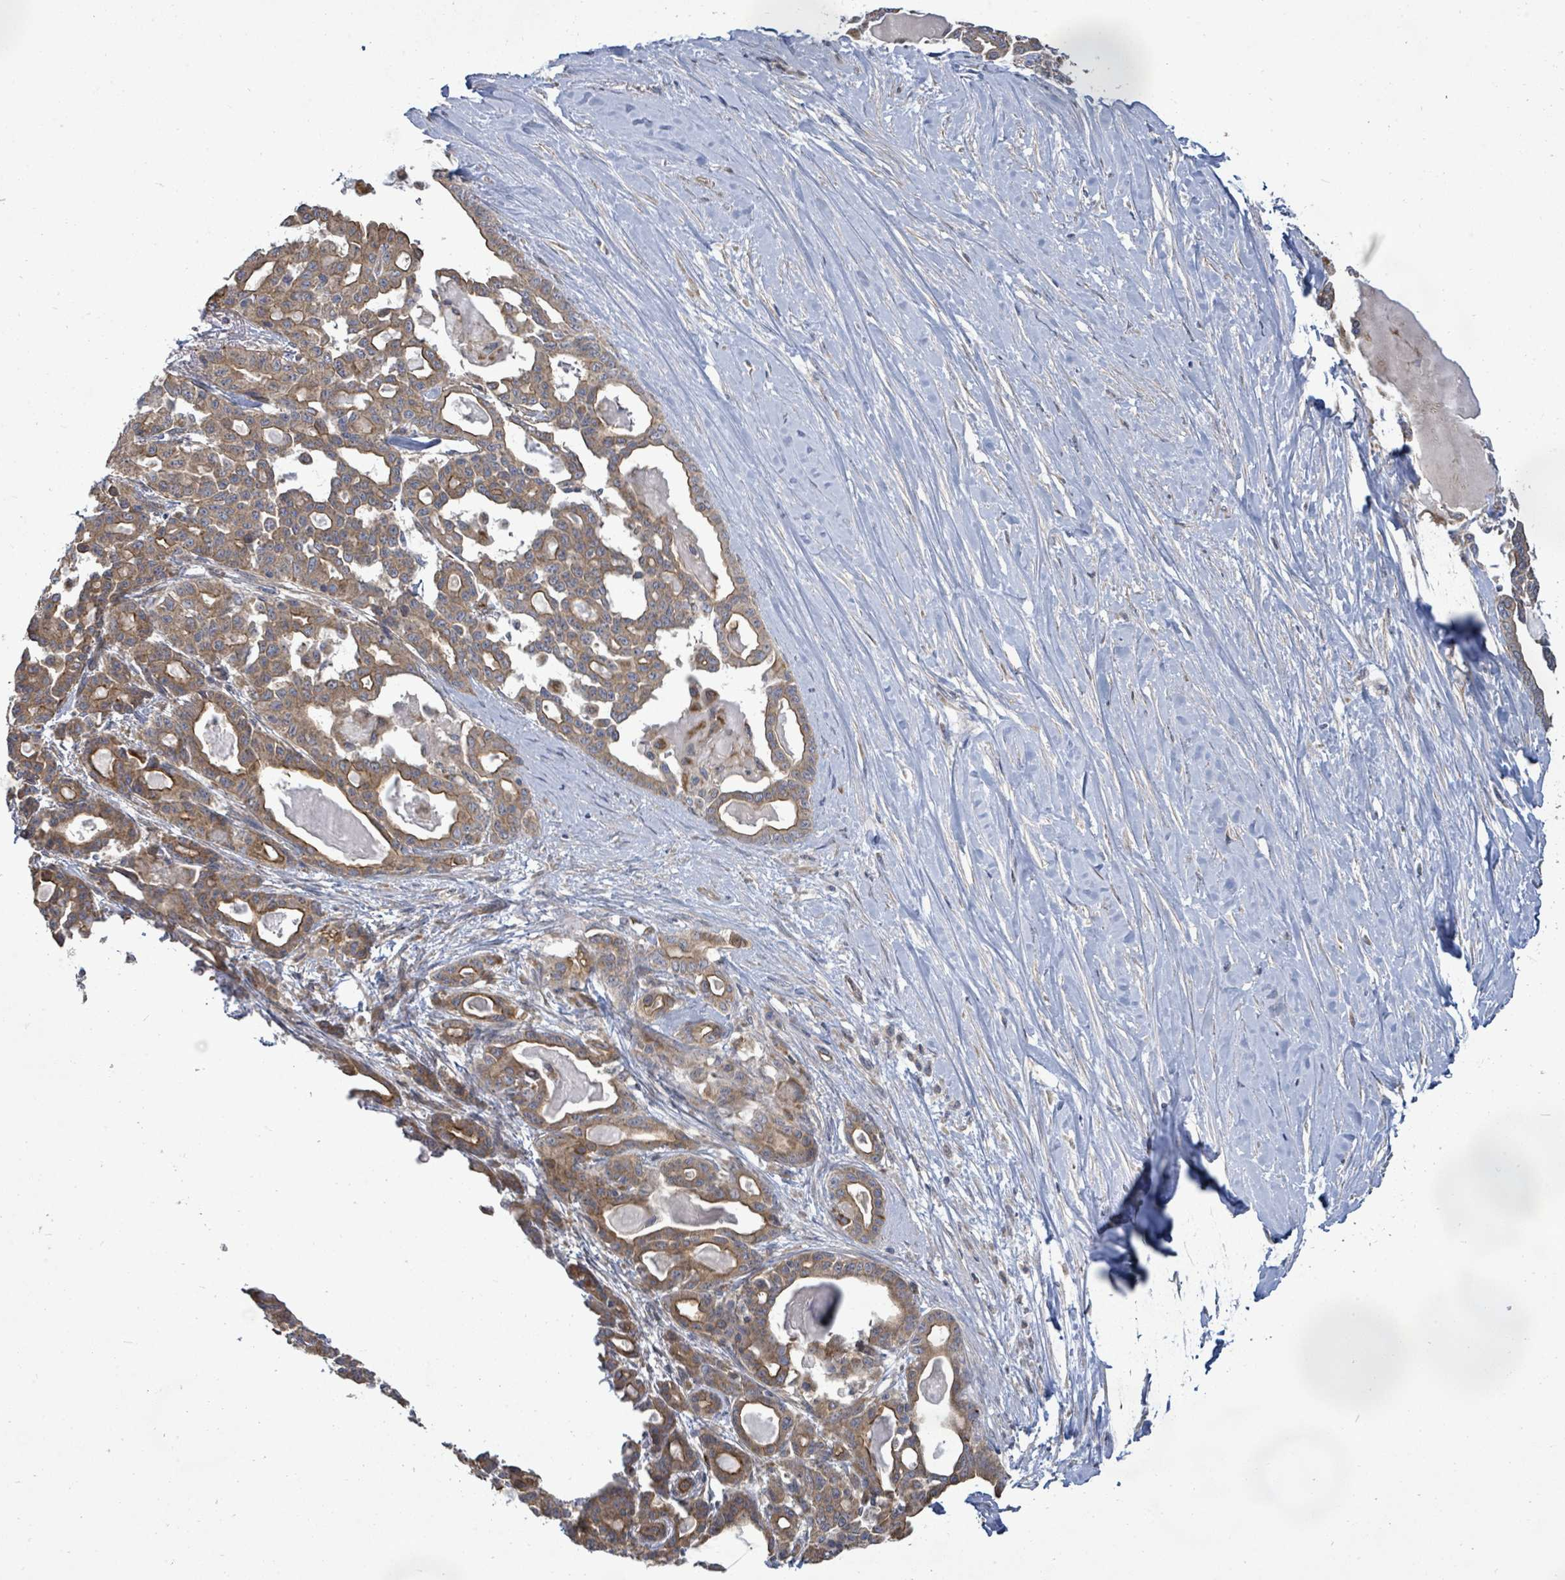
{"staining": {"intensity": "moderate", "quantity": ">75%", "location": "cytoplasmic/membranous"}, "tissue": "pancreatic cancer", "cell_type": "Tumor cells", "image_type": "cancer", "snomed": [{"axis": "morphology", "description": "Adenocarcinoma, NOS"}, {"axis": "topography", "description": "Pancreas"}], "caption": "This image displays immunohistochemistry staining of pancreatic cancer, with medium moderate cytoplasmic/membranous staining in approximately >75% of tumor cells.", "gene": "KBTBD11", "patient": {"sex": "male", "age": 63}}